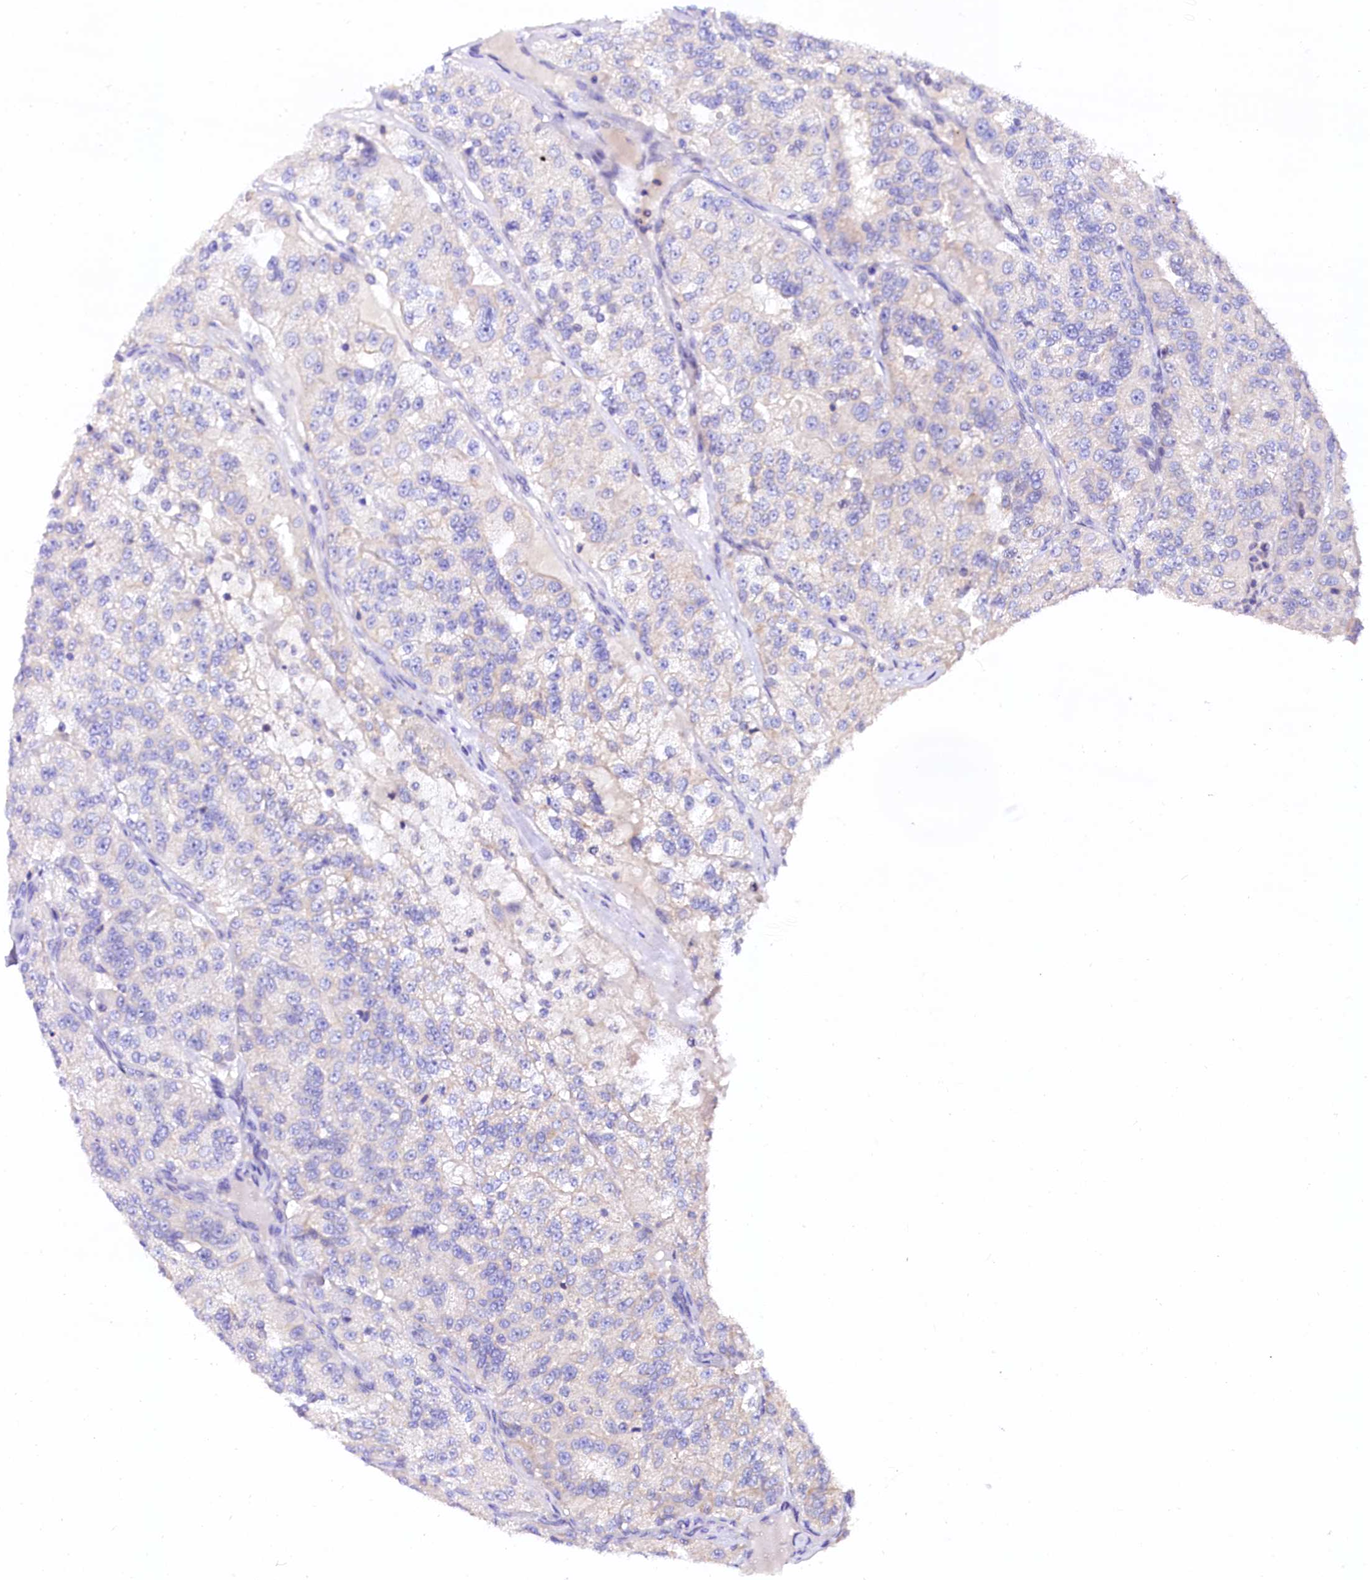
{"staining": {"intensity": "negative", "quantity": "none", "location": "none"}, "tissue": "renal cancer", "cell_type": "Tumor cells", "image_type": "cancer", "snomed": [{"axis": "morphology", "description": "Adenocarcinoma, NOS"}, {"axis": "topography", "description": "Kidney"}], "caption": "Immunohistochemistry photomicrograph of human adenocarcinoma (renal) stained for a protein (brown), which demonstrates no expression in tumor cells.", "gene": "NALF1", "patient": {"sex": "female", "age": 63}}